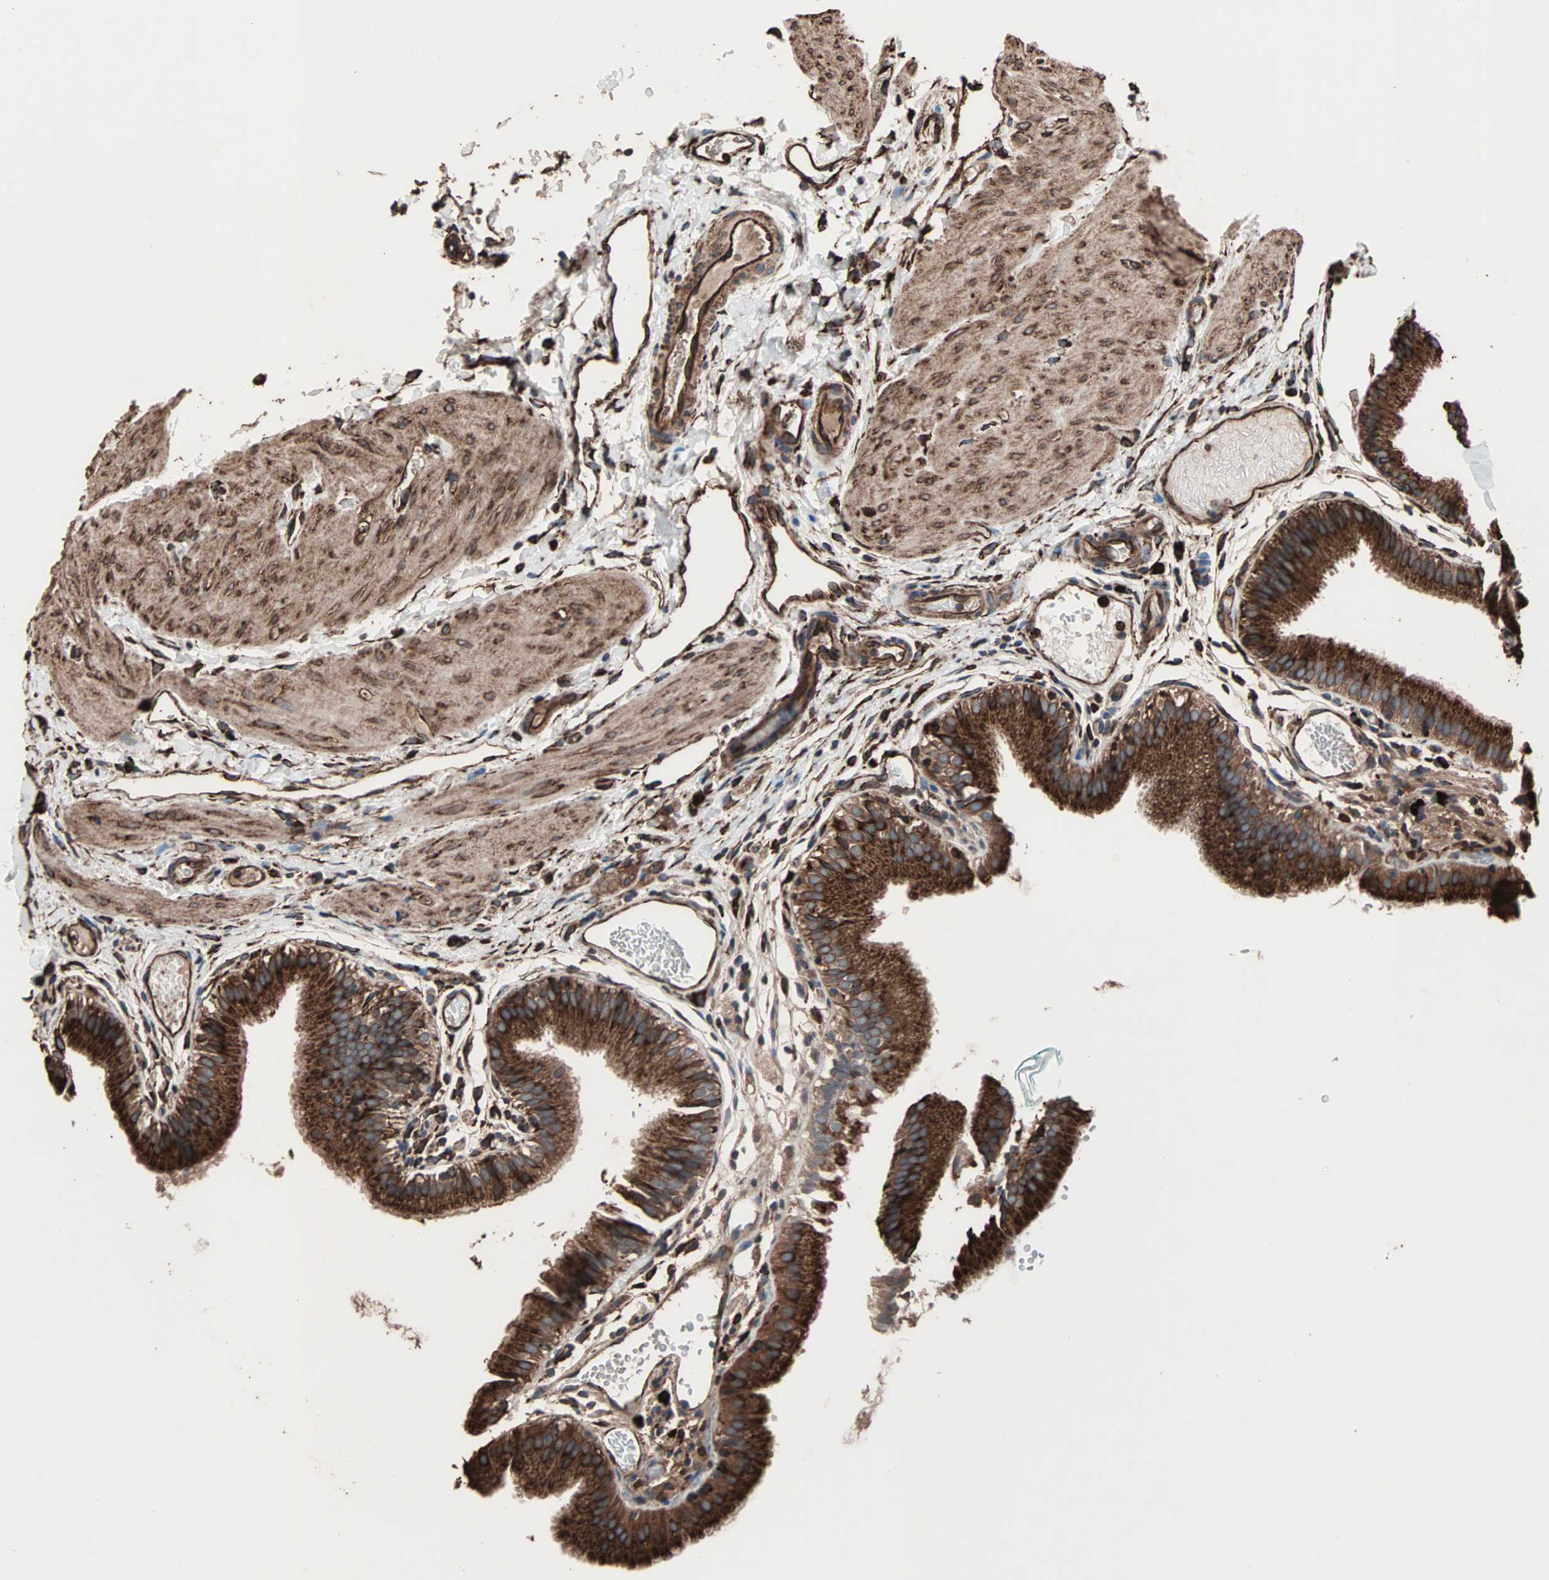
{"staining": {"intensity": "strong", "quantity": ">75%", "location": "cytoplasmic/membranous"}, "tissue": "gallbladder", "cell_type": "Glandular cells", "image_type": "normal", "snomed": [{"axis": "morphology", "description": "Normal tissue, NOS"}, {"axis": "topography", "description": "Gallbladder"}], "caption": "A high amount of strong cytoplasmic/membranous staining is seen in about >75% of glandular cells in normal gallbladder. The protein is shown in brown color, while the nuclei are stained blue.", "gene": "HSP90B1", "patient": {"sex": "female", "age": 26}}